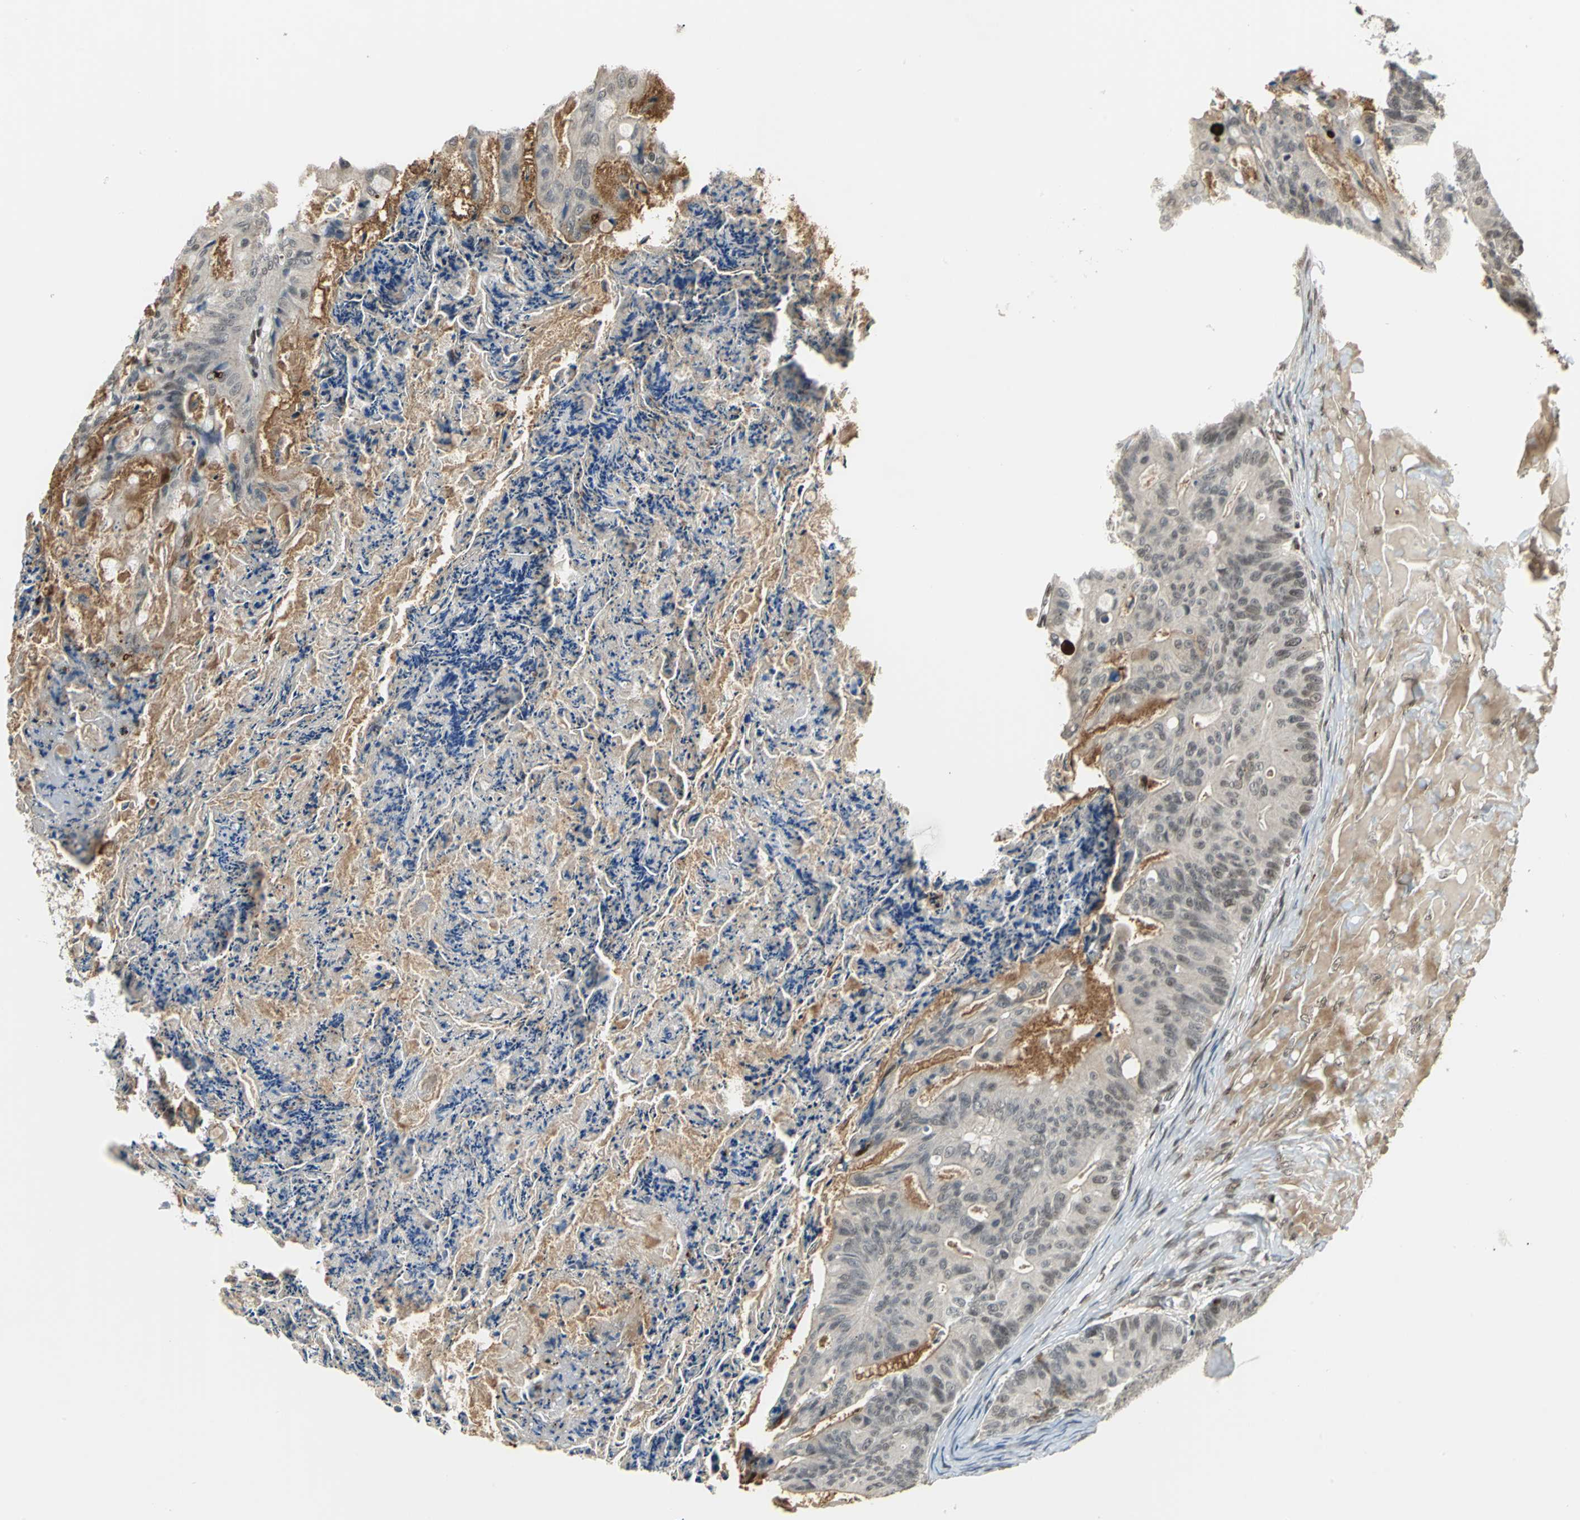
{"staining": {"intensity": "negative", "quantity": "none", "location": "none"}, "tissue": "ovarian cancer", "cell_type": "Tumor cells", "image_type": "cancer", "snomed": [{"axis": "morphology", "description": "Cystadenocarcinoma, mucinous, NOS"}, {"axis": "topography", "description": "Ovary"}], "caption": "High magnification brightfield microscopy of ovarian cancer stained with DAB (3,3'-diaminobenzidine) (brown) and counterstained with hematoxylin (blue): tumor cells show no significant expression.", "gene": "ELF2", "patient": {"sex": "female", "age": 36}}